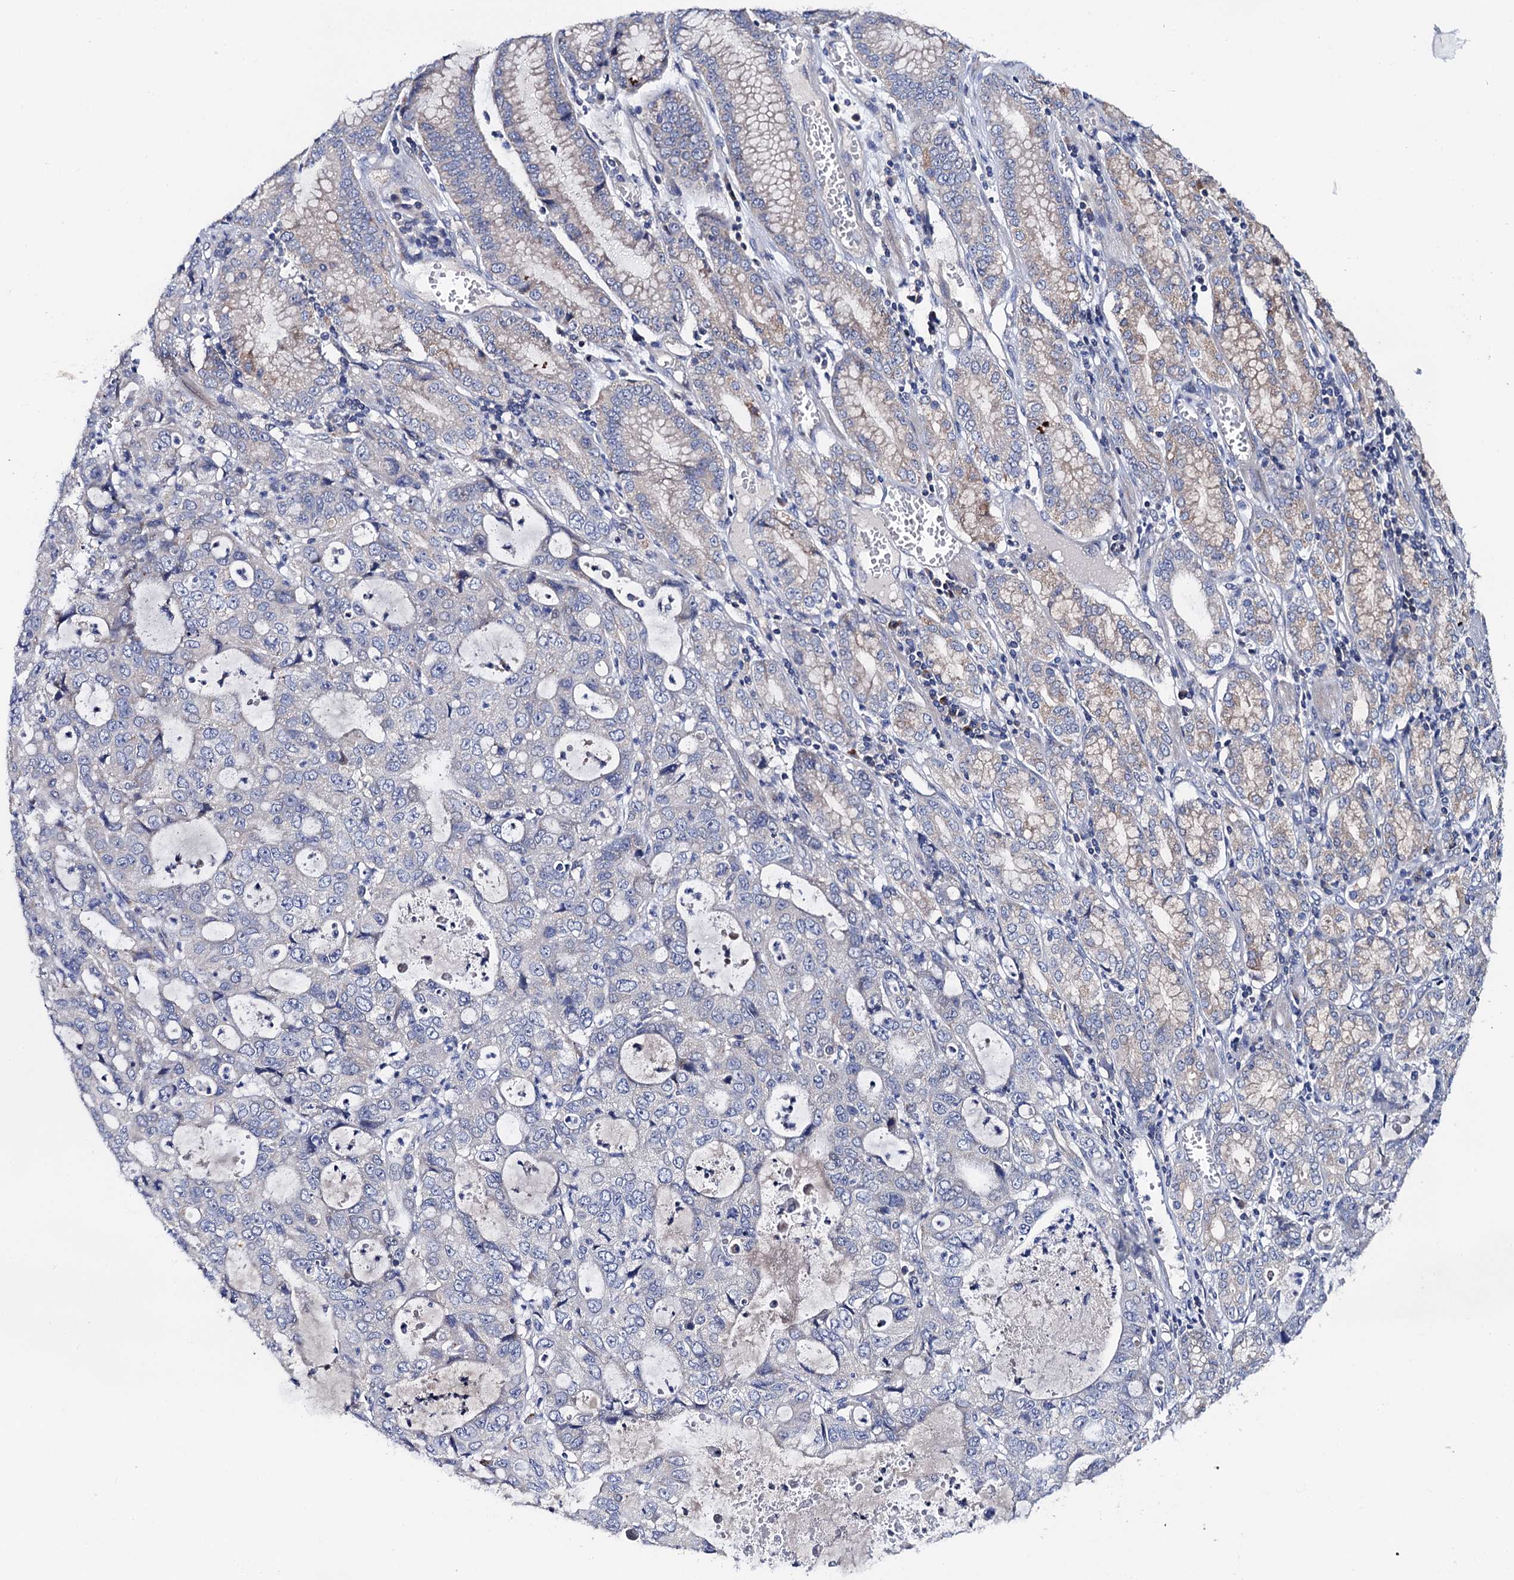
{"staining": {"intensity": "negative", "quantity": "none", "location": "none"}, "tissue": "stomach cancer", "cell_type": "Tumor cells", "image_type": "cancer", "snomed": [{"axis": "morphology", "description": "Adenocarcinoma, NOS"}, {"axis": "topography", "description": "Stomach, upper"}], "caption": "The micrograph reveals no significant expression in tumor cells of stomach adenocarcinoma.", "gene": "MRPL48", "patient": {"sex": "female", "age": 52}}